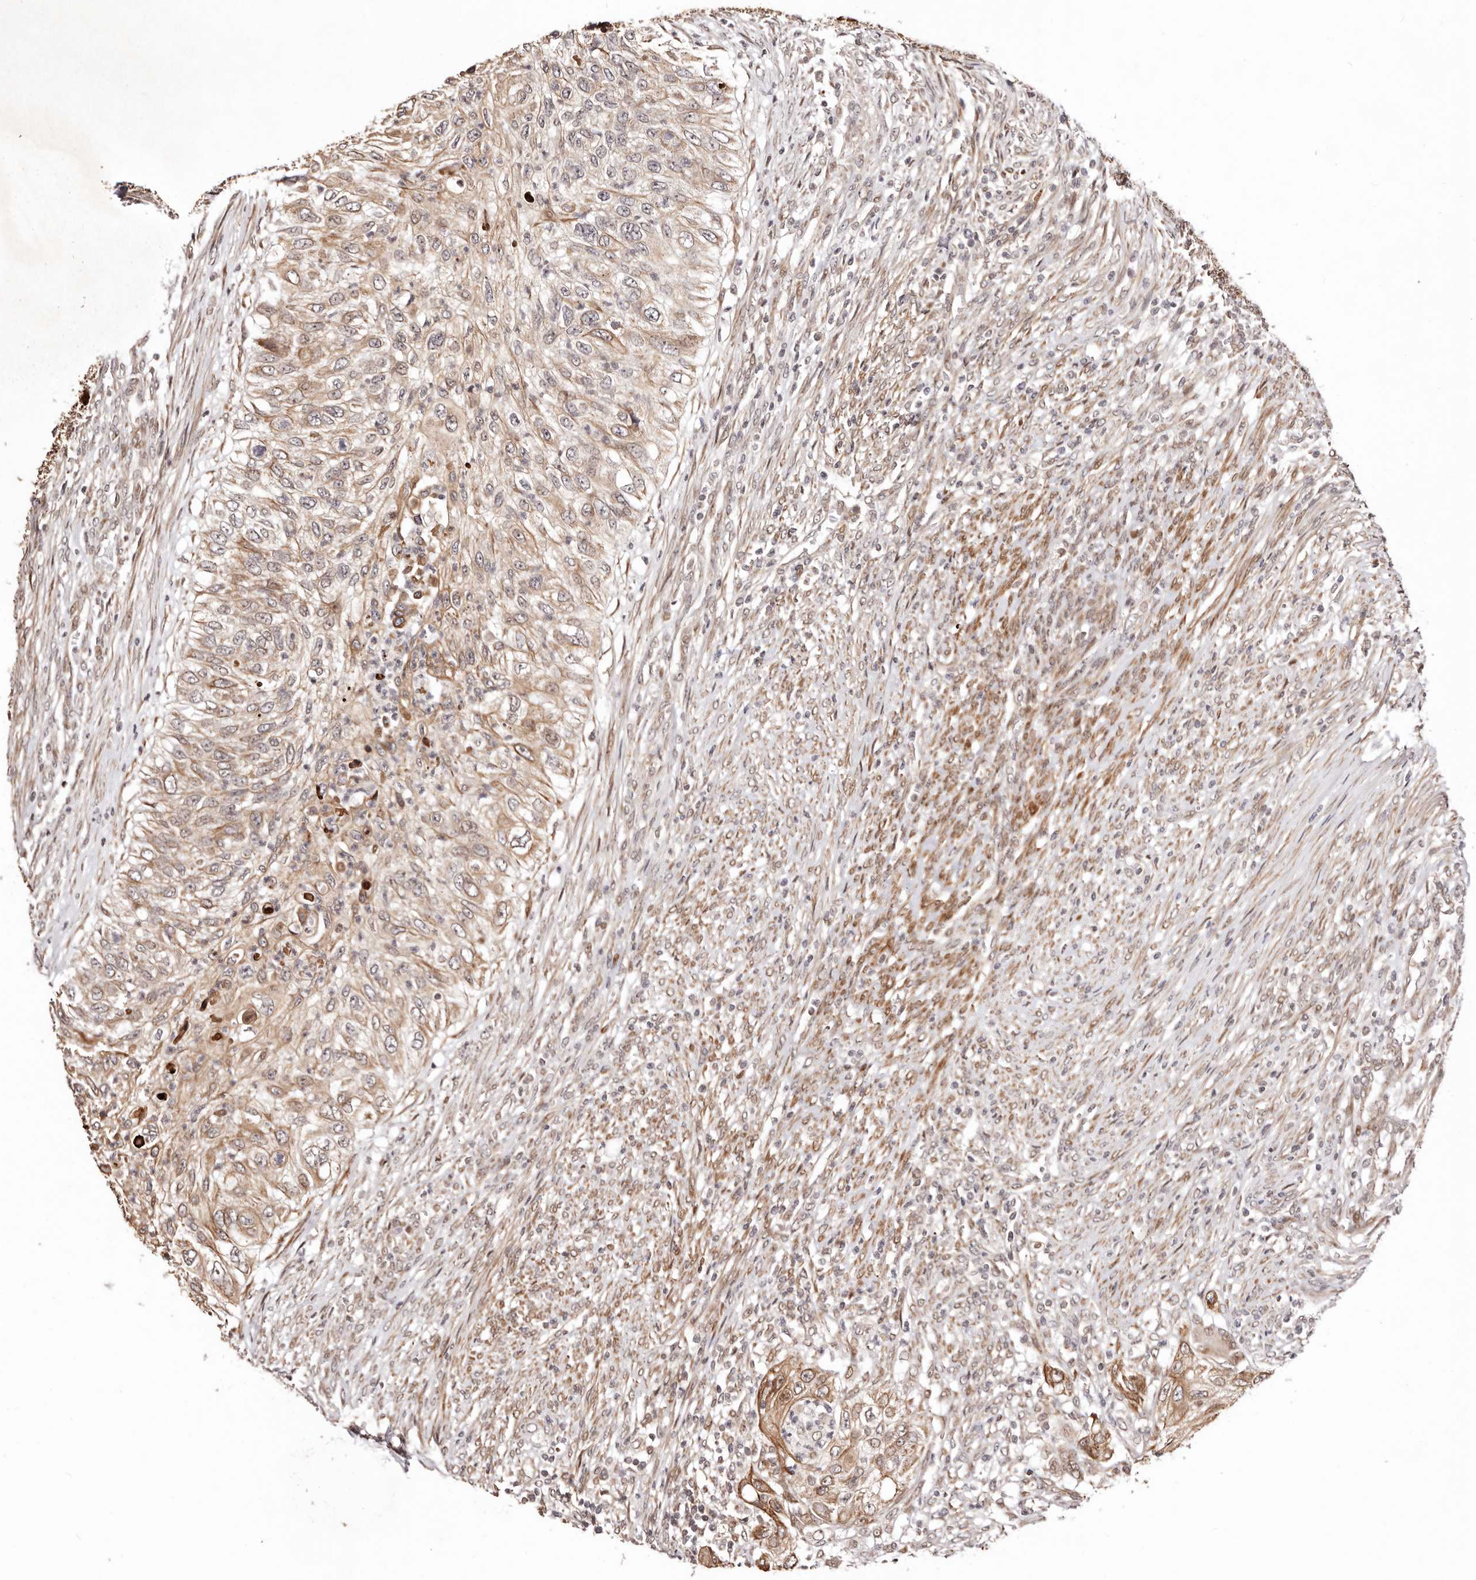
{"staining": {"intensity": "moderate", "quantity": ">75%", "location": "cytoplasmic/membranous"}, "tissue": "urothelial cancer", "cell_type": "Tumor cells", "image_type": "cancer", "snomed": [{"axis": "morphology", "description": "Urothelial carcinoma, High grade"}, {"axis": "topography", "description": "Urinary bladder"}], "caption": "About >75% of tumor cells in urothelial cancer show moderate cytoplasmic/membranous protein staining as visualized by brown immunohistochemical staining.", "gene": "HIVEP3", "patient": {"sex": "female", "age": 60}}